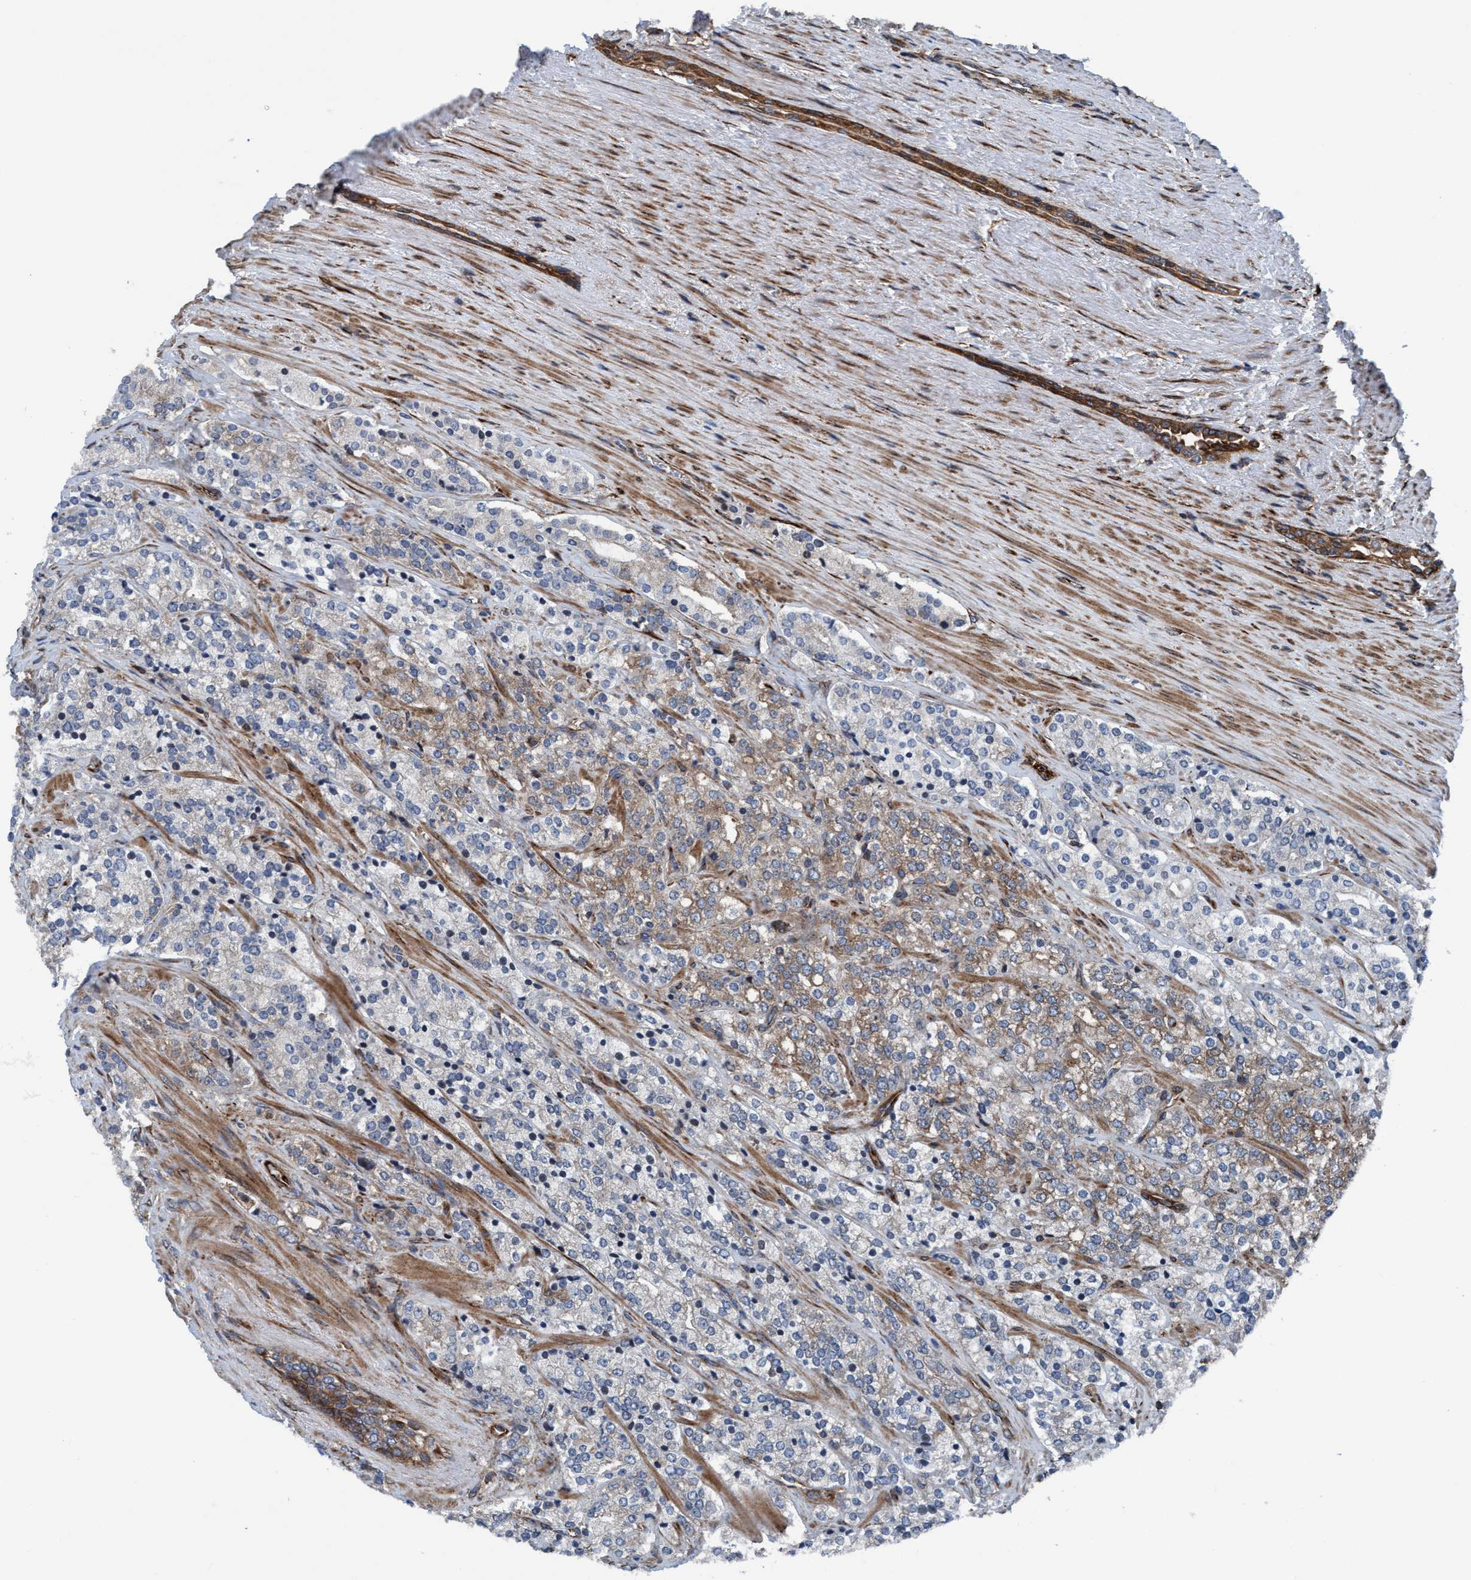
{"staining": {"intensity": "moderate", "quantity": "25%-75%", "location": "cytoplasmic/membranous"}, "tissue": "prostate cancer", "cell_type": "Tumor cells", "image_type": "cancer", "snomed": [{"axis": "morphology", "description": "Adenocarcinoma, High grade"}, {"axis": "topography", "description": "Prostate"}], "caption": "This is an image of IHC staining of prostate cancer (adenocarcinoma (high-grade)), which shows moderate staining in the cytoplasmic/membranous of tumor cells.", "gene": "NMT1", "patient": {"sex": "male", "age": 71}}